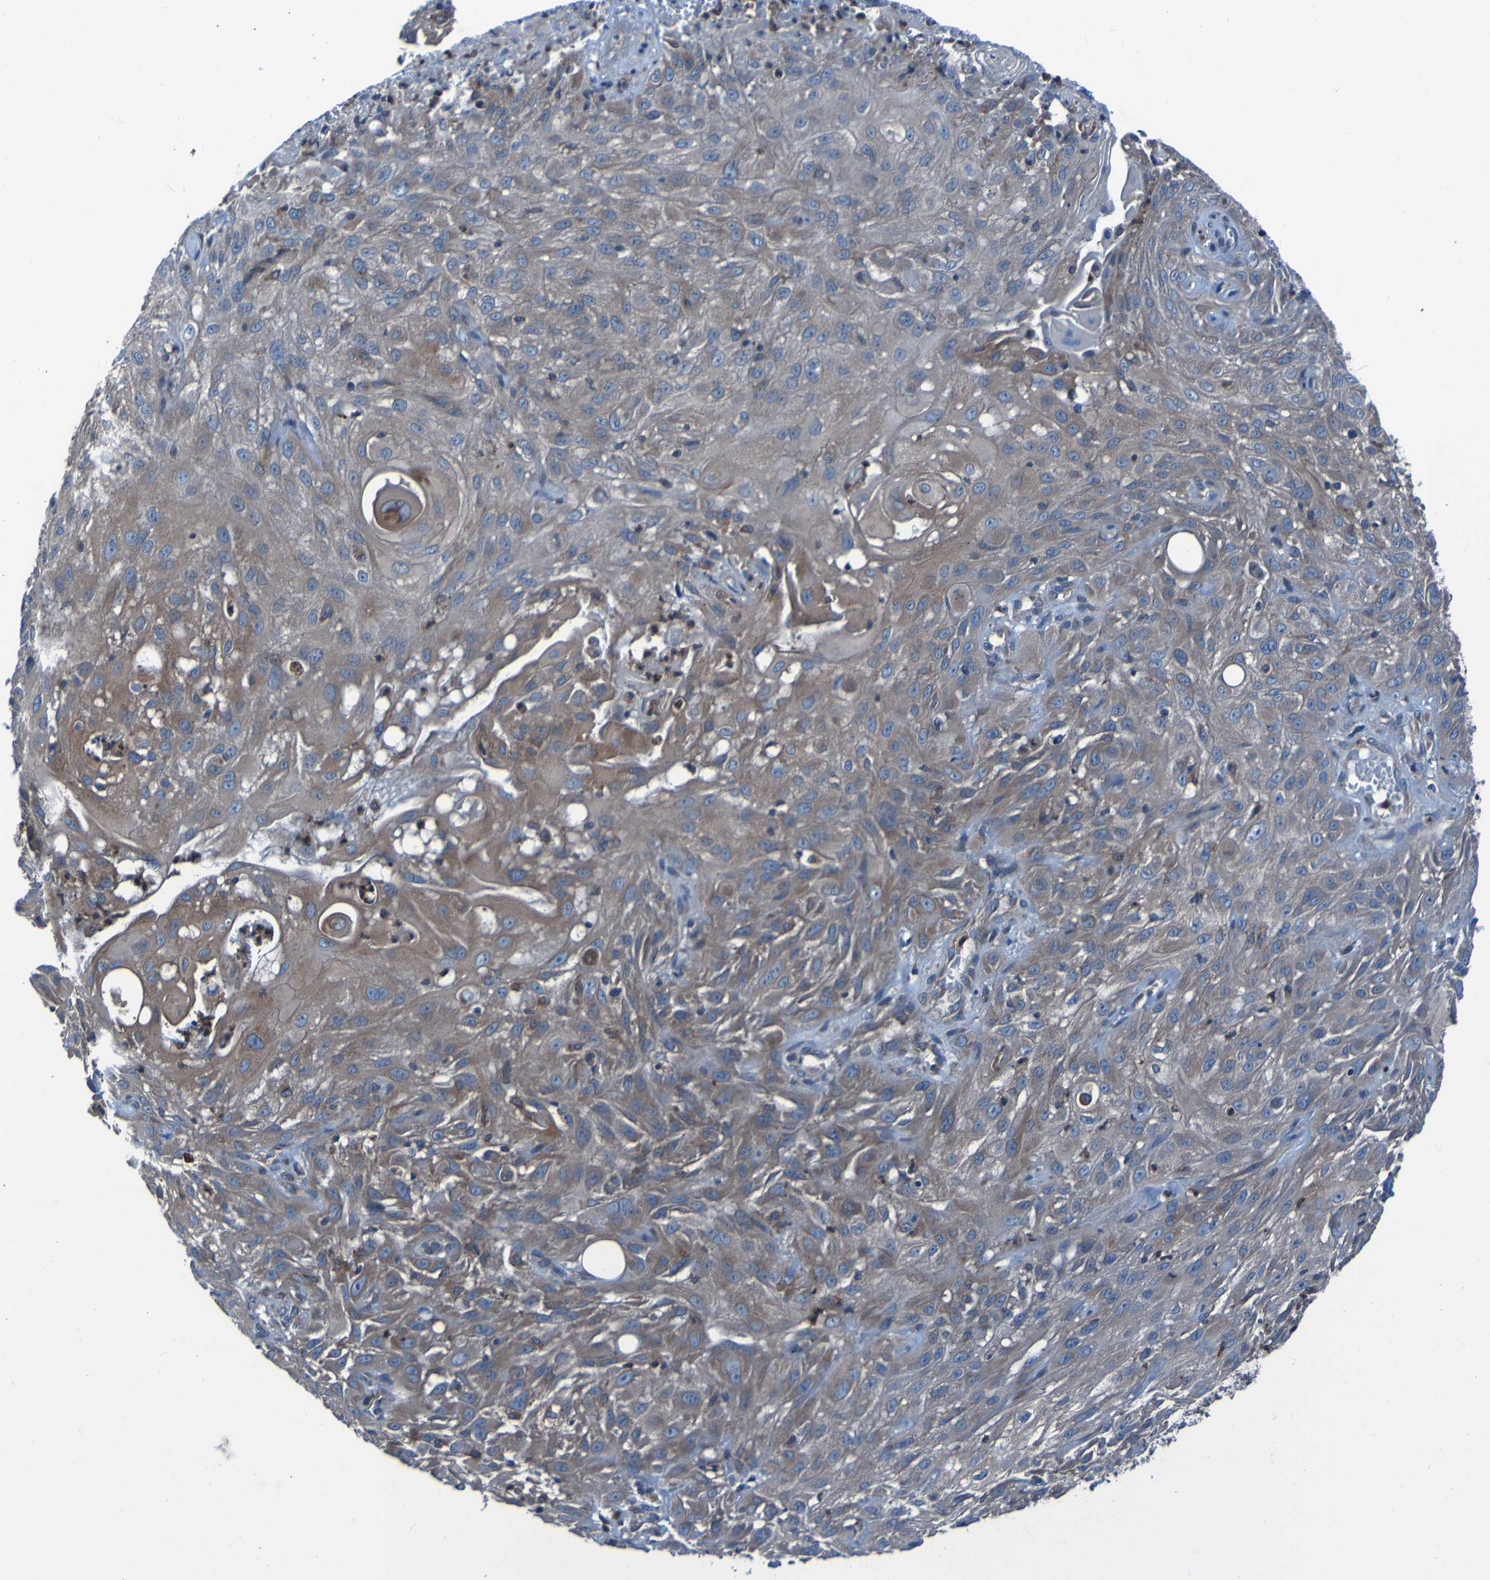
{"staining": {"intensity": "moderate", "quantity": ">75%", "location": "cytoplasmic/membranous"}, "tissue": "skin cancer", "cell_type": "Tumor cells", "image_type": "cancer", "snomed": [{"axis": "morphology", "description": "Squamous cell carcinoma, NOS"}, {"axis": "topography", "description": "Skin"}], "caption": "A medium amount of moderate cytoplasmic/membranous positivity is appreciated in approximately >75% of tumor cells in squamous cell carcinoma (skin) tissue. (DAB (3,3'-diaminobenzidine) = brown stain, brightfield microscopy at high magnification).", "gene": "RAB5B", "patient": {"sex": "male", "age": 75}}